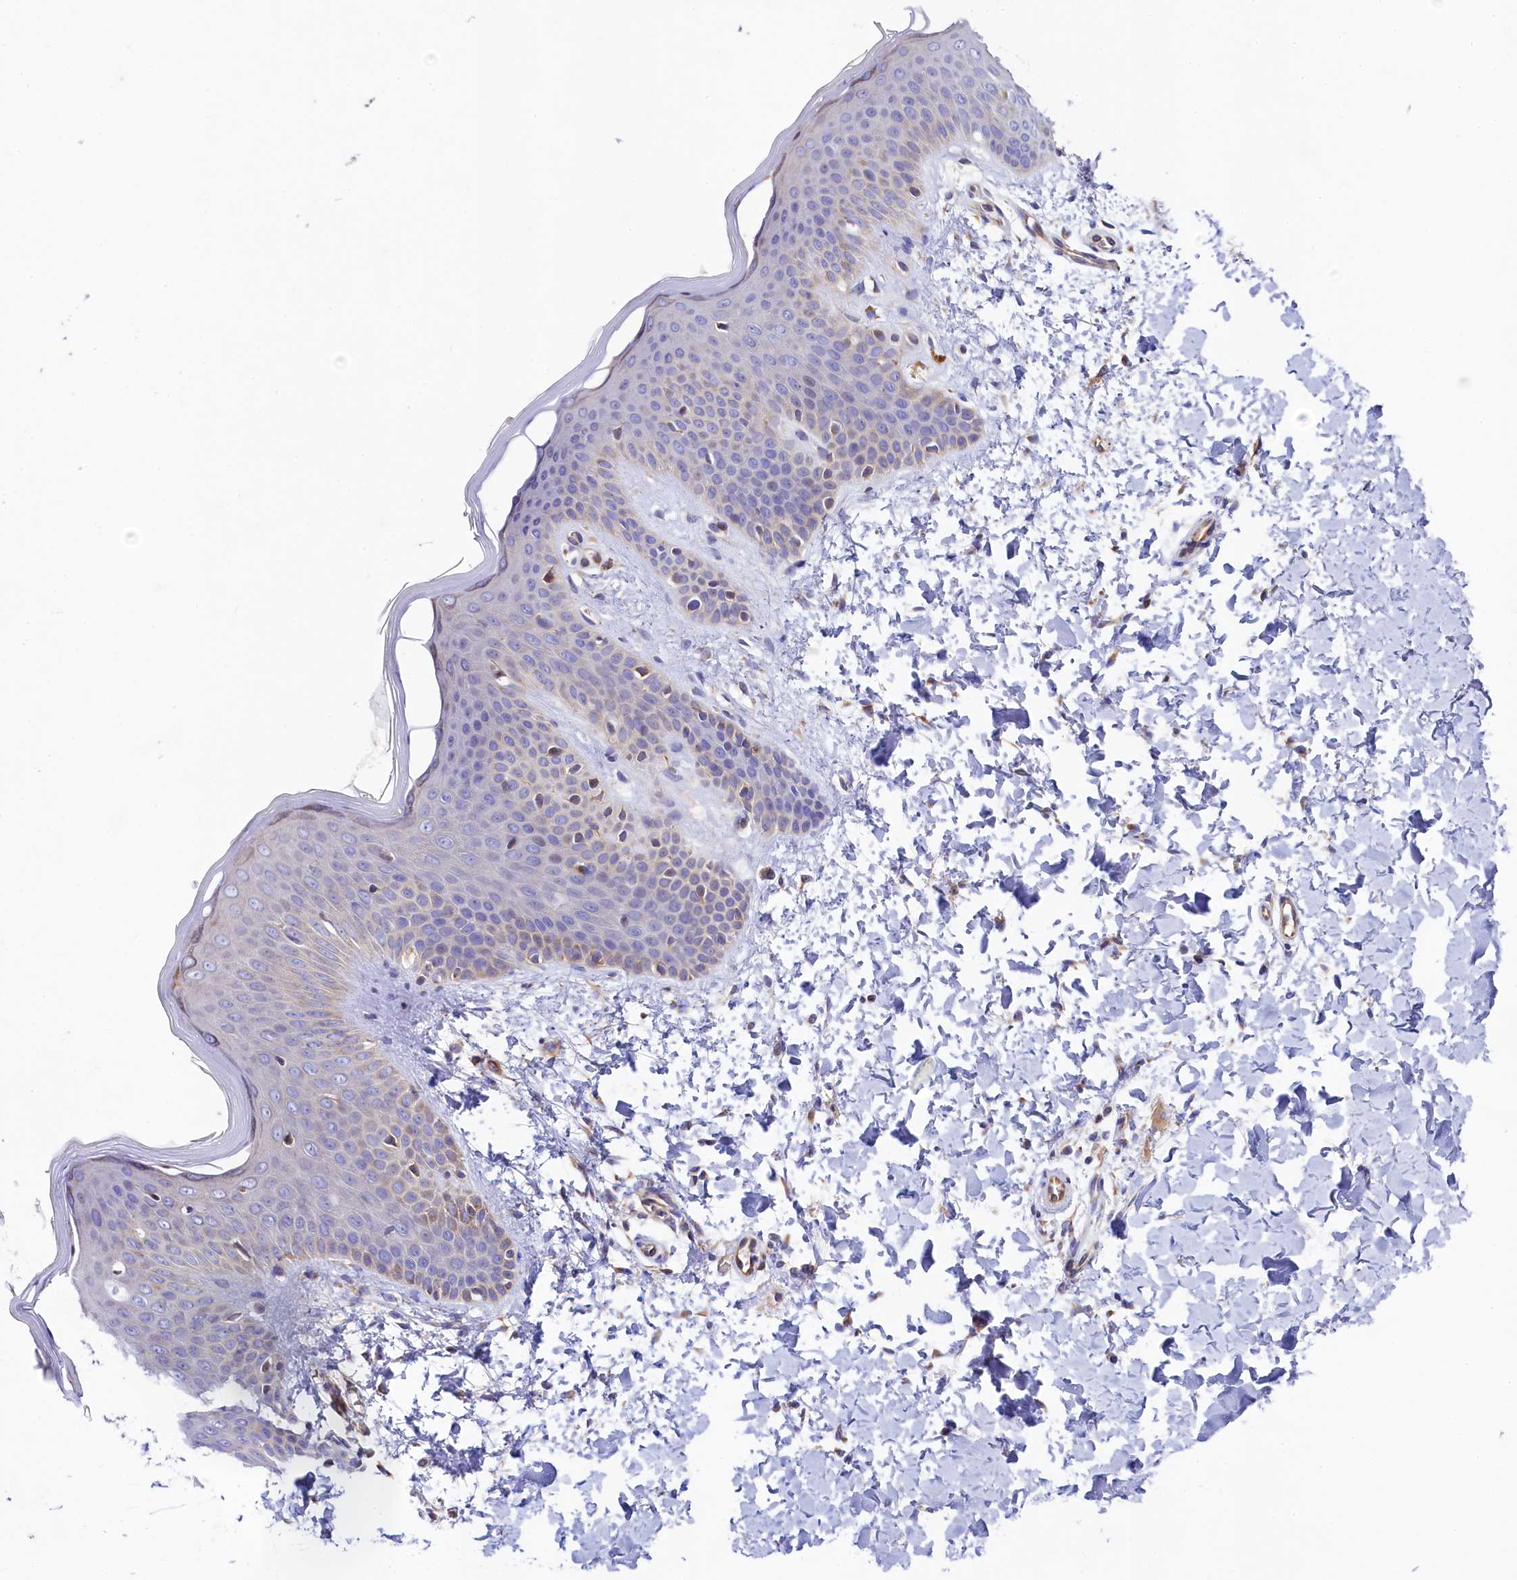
{"staining": {"intensity": "negative", "quantity": "none", "location": "none"}, "tissue": "skin", "cell_type": "Fibroblasts", "image_type": "normal", "snomed": [{"axis": "morphology", "description": "Normal tissue, NOS"}, {"axis": "topography", "description": "Skin"}], "caption": "This is a micrograph of IHC staining of unremarkable skin, which shows no staining in fibroblasts. The staining is performed using DAB brown chromogen with nuclei counter-stained in using hematoxylin.", "gene": "FXYD6", "patient": {"sex": "male", "age": 36}}